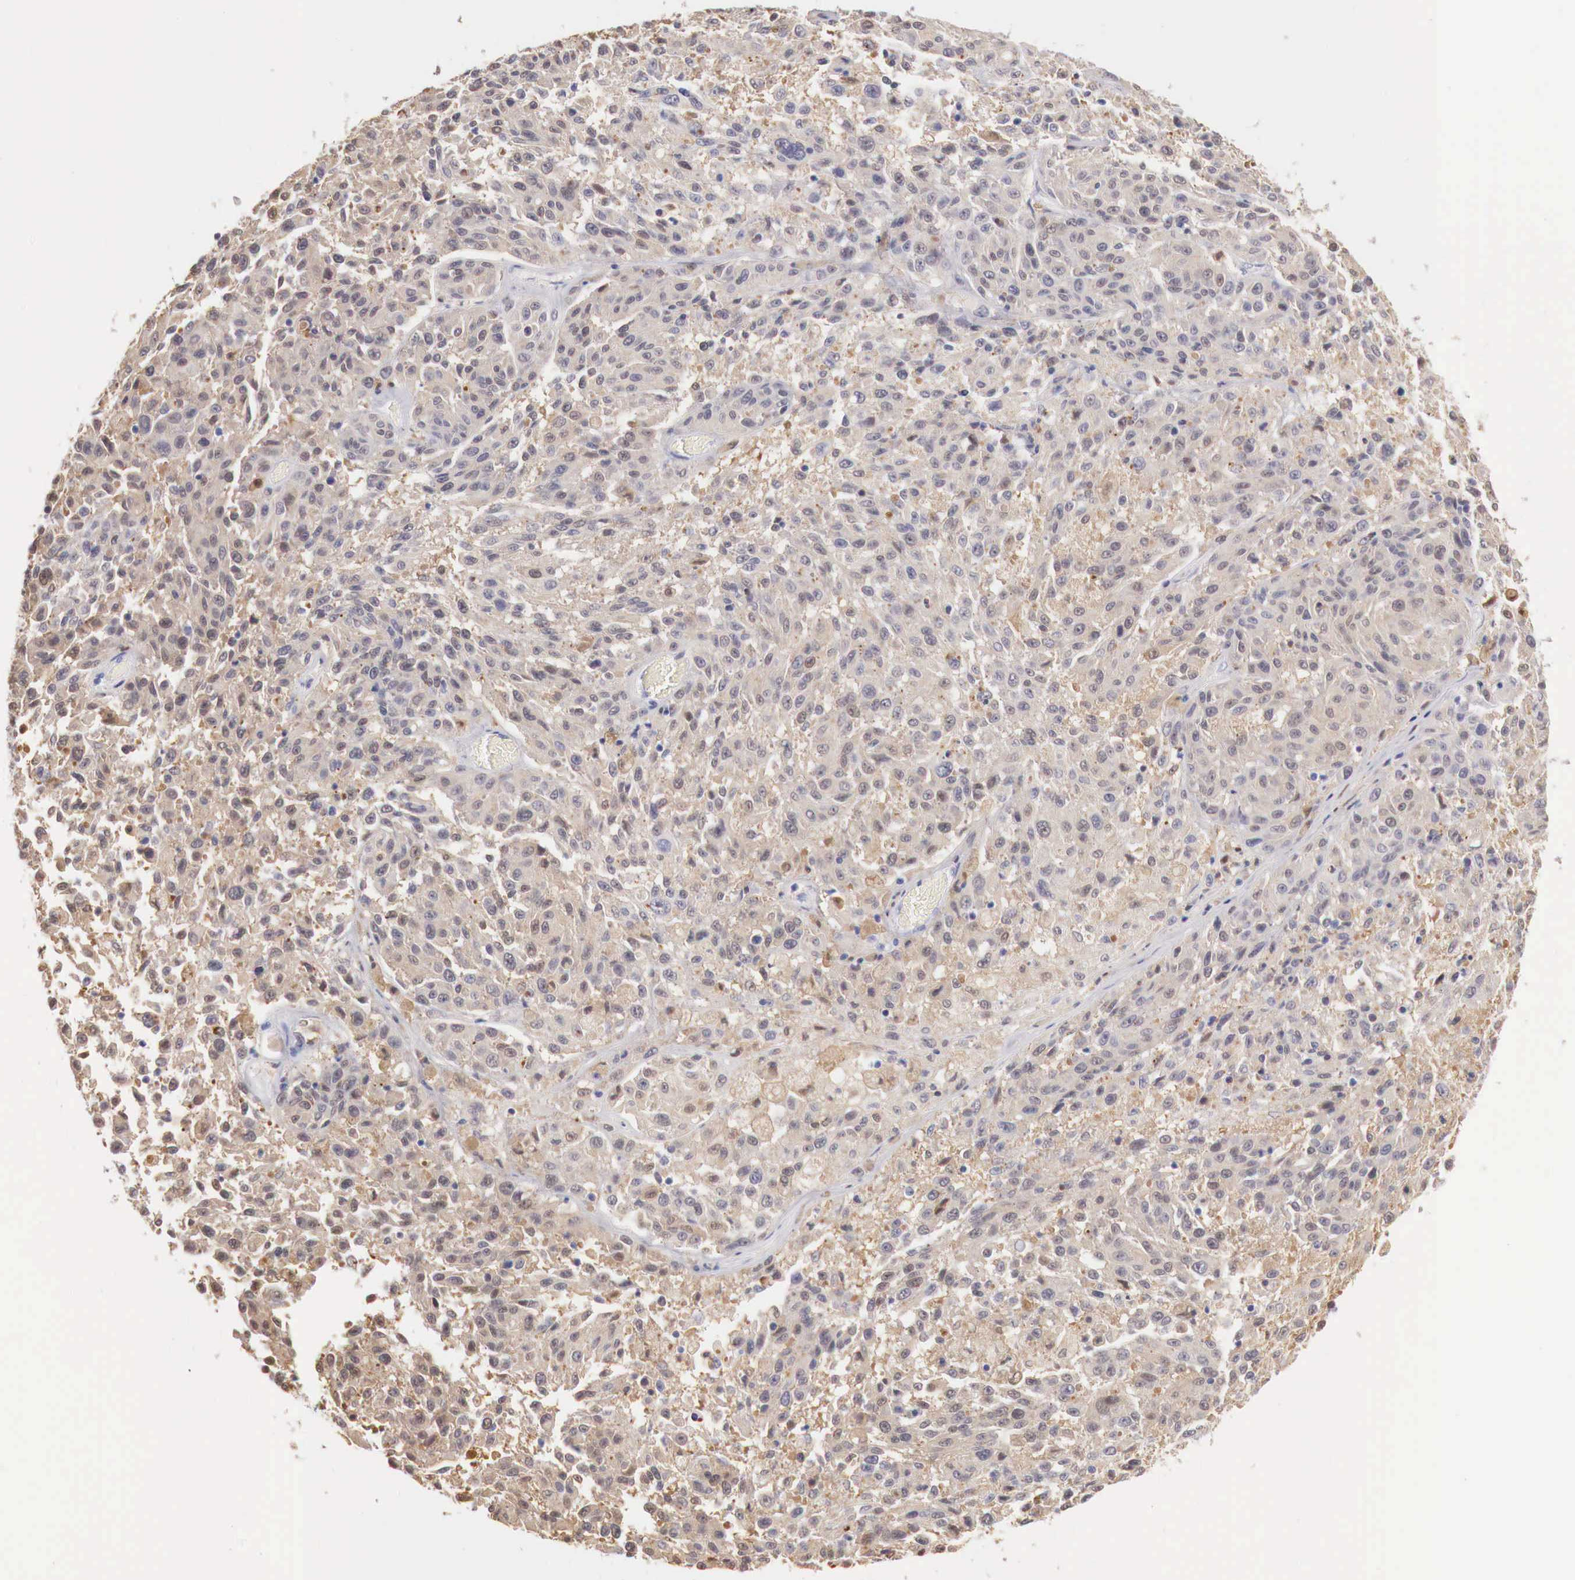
{"staining": {"intensity": "weak", "quantity": ">75%", "location": "cytoplasmic/membranous"}, "tissue": "melanoma", "cell_type": "Tumor cells", "image_type": "cancer", "snomed": [{"axis": "morphology", "description": "Malignant melanoma, NOS"}, {"axis": "topography", "description": "Skin"}], "caption": "IHC of human melanoma demonstrates low levels of weak cytoplasmic/membranous expression in about >75% of tumor cells.", "gene": "RENBP", "patient": {"sex": "female", "age": 77}}